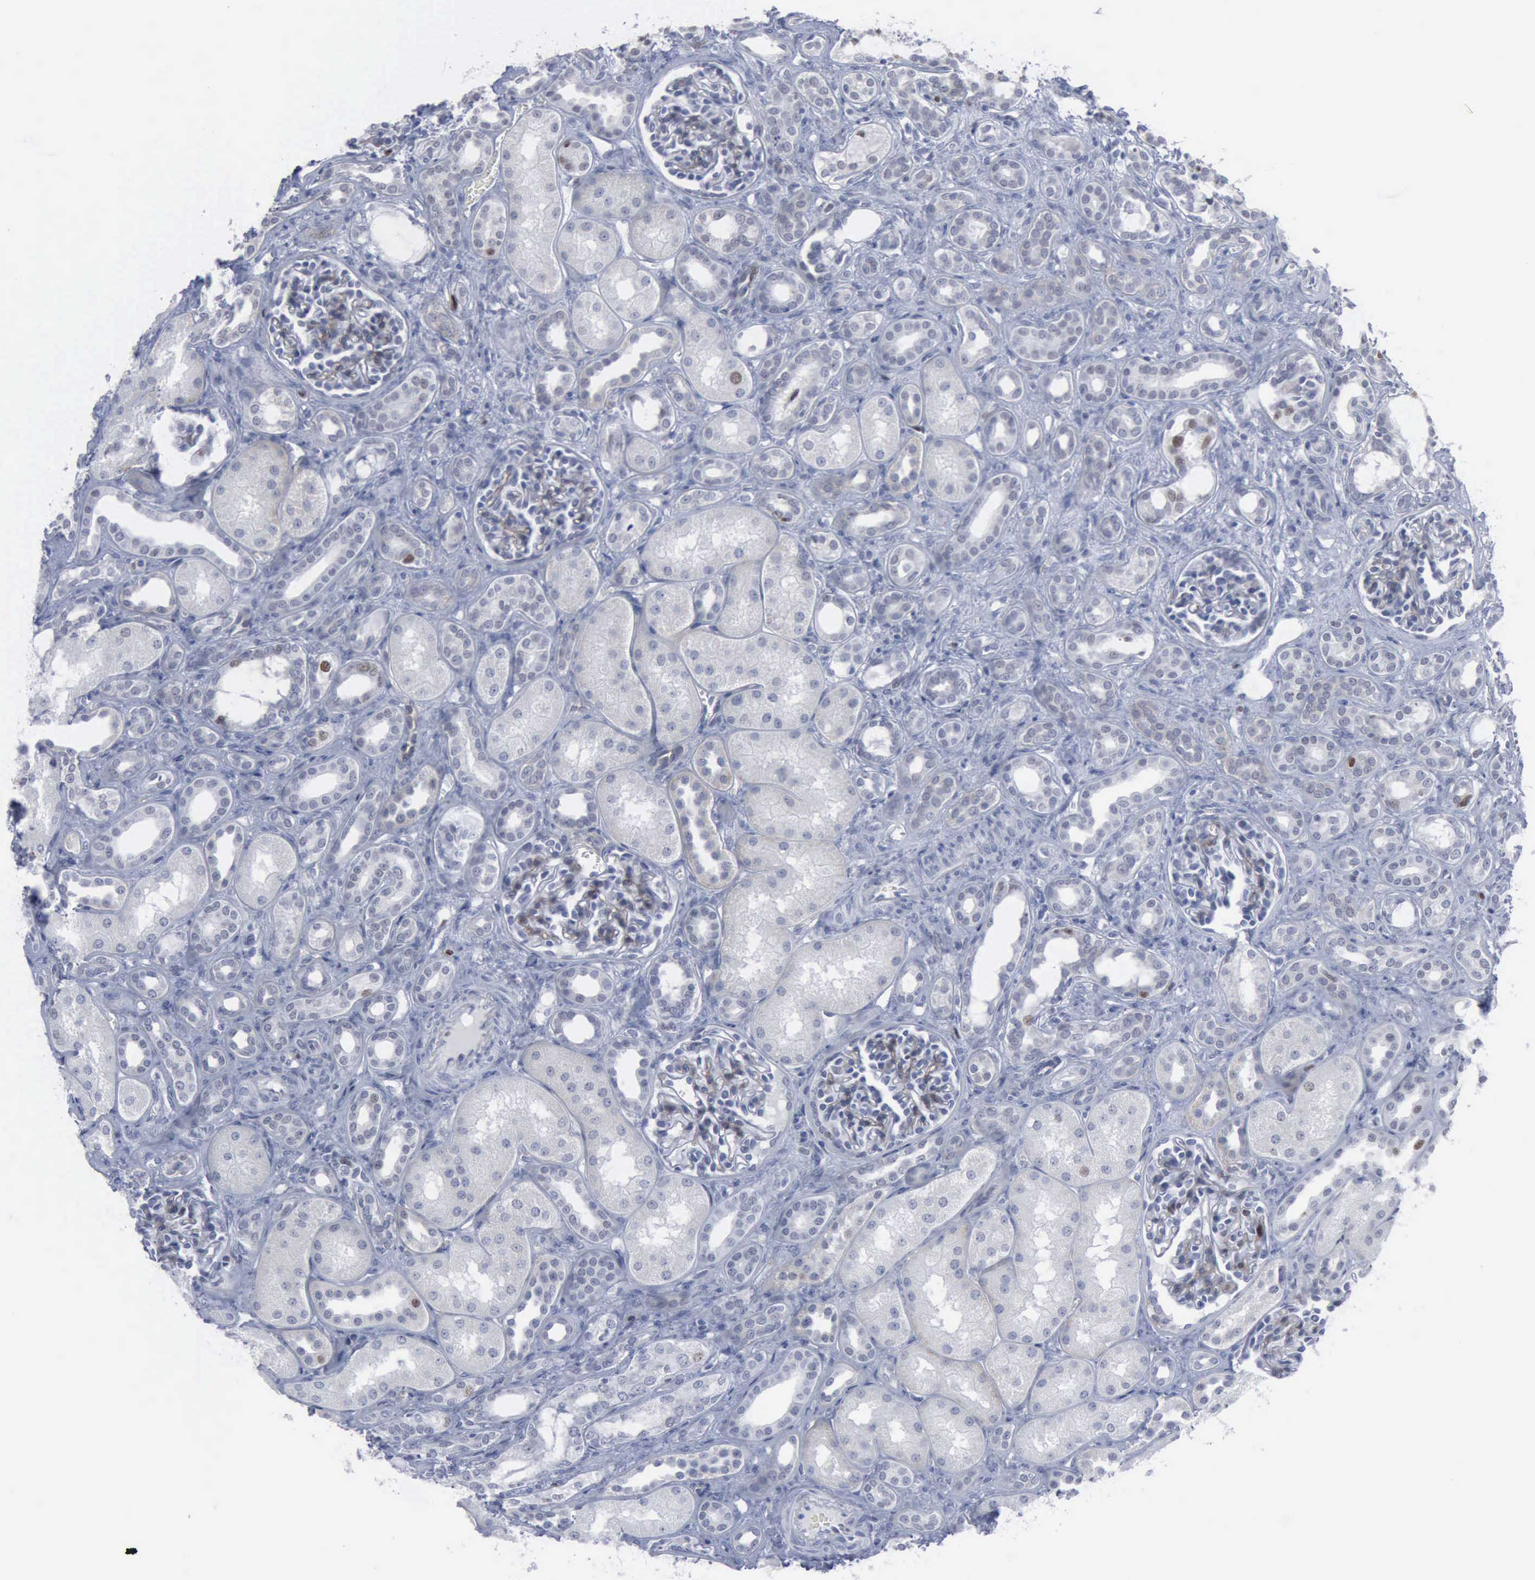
{"staining": {"intensity": "negative", "quantity": ">75%", "location": "none"}, "tissue": "kidney", "cell_type": "Cells in glomeruli", "image_type": "normal", "snomed": [{"axis": "morphology", "description": "Normal tissue, NOS"}, {"axis": "topography", "description": "Kidney"}], "caption": "An IHC micrograph of normal kidney is shown. There is no staining in cells in glomeruli of kidney. (Brightfield microscopy of DAB (3,3'-diaminobenzidine) immunohistochemistry at high magnification).", "gene": "MCM5", "patient": {"sex": "male", "age": 7}}